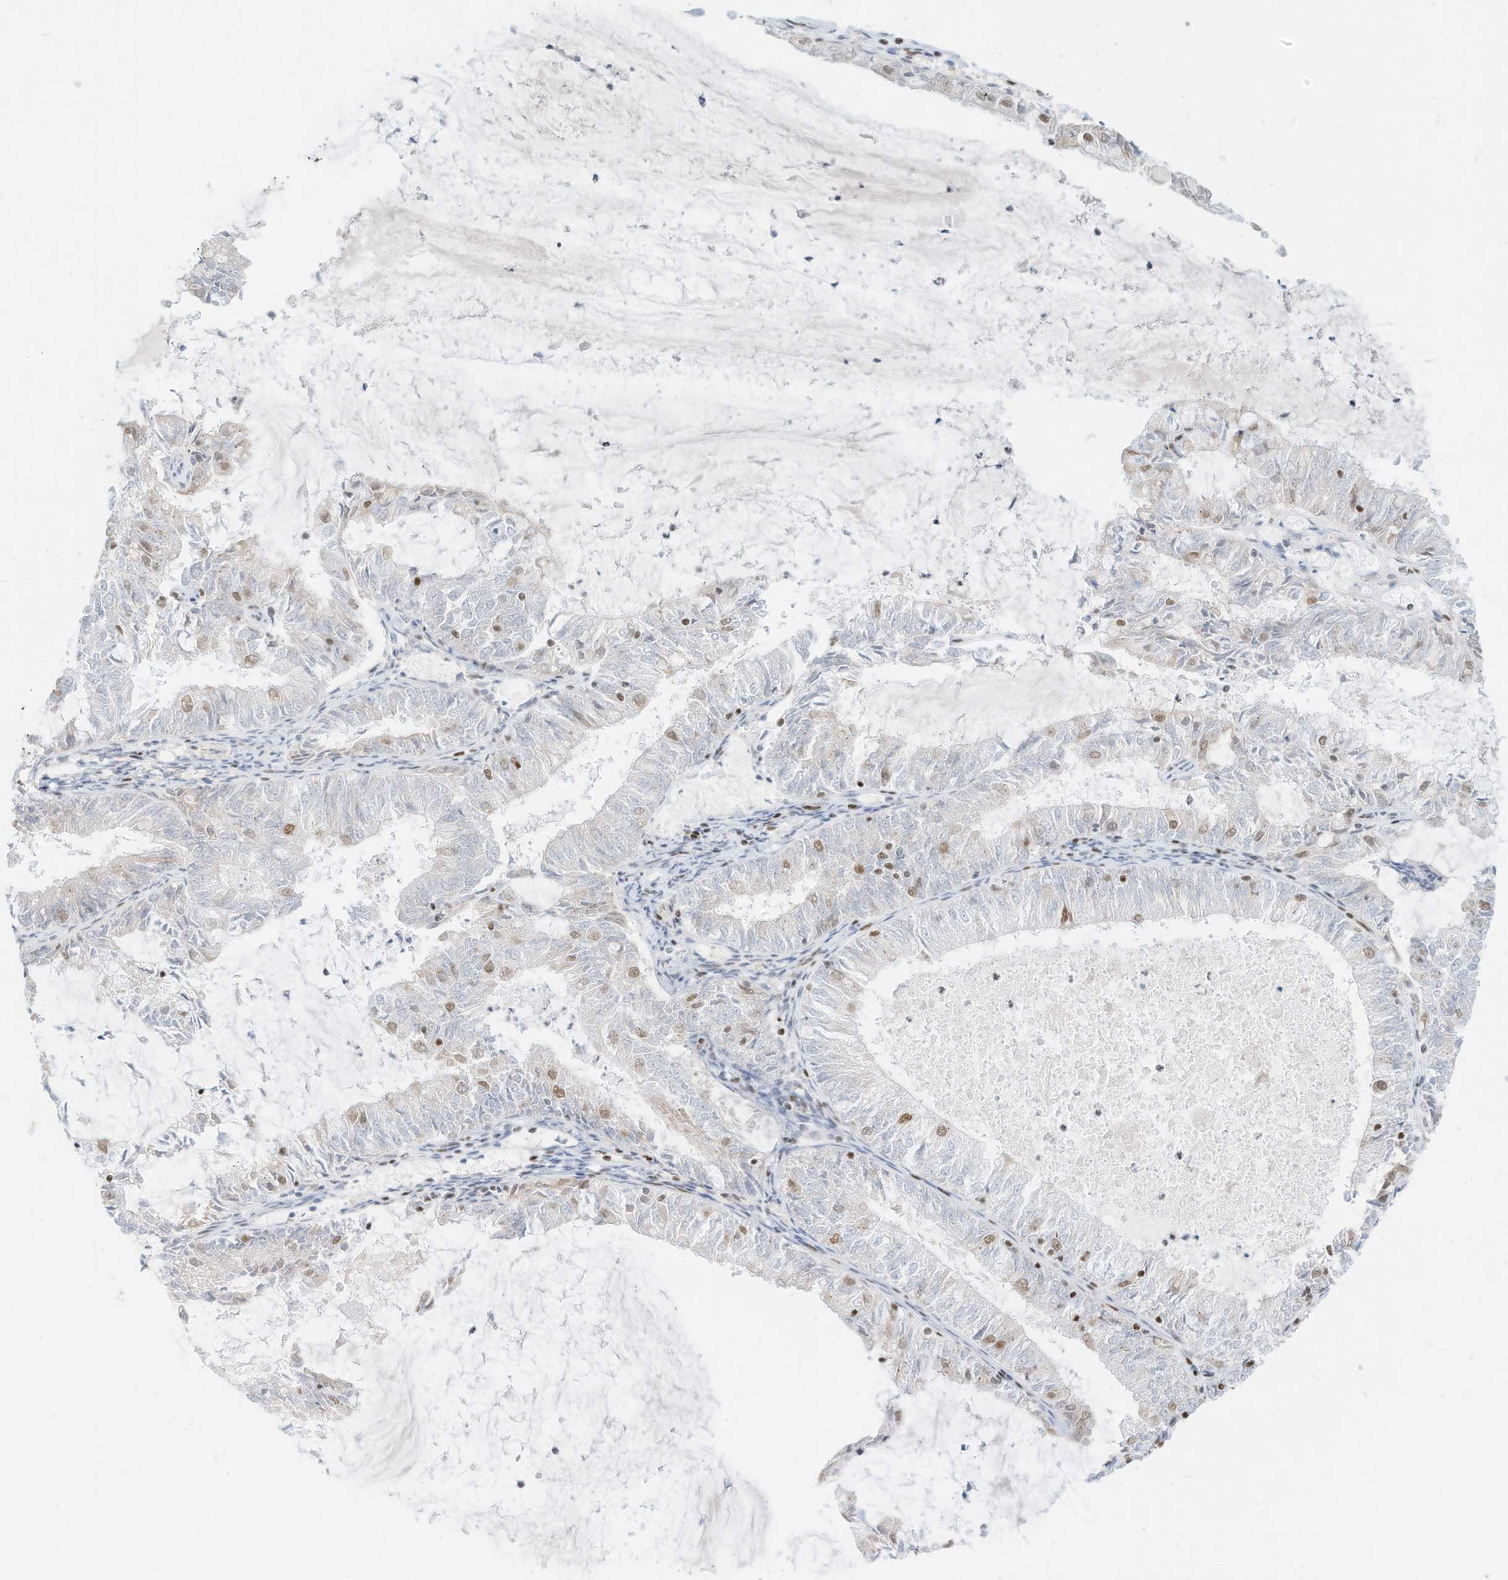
{"staining": {"intensity": "moderate", "quantity": "<25%", "location": "nuclear"}, "tissue": "endometrial cancer", "cell_type": "Tumor cells", "image_type": "cancer", "snomed": [{"axis": "morphology", "description": "Adenocarcinoma, NOS"}, {"axis": "topography", "description": "Endometrium"}], "caption": "A photomicrograph of human endometrial cancer (adenocarcinoma) stained for a protein shows moderate nuclear brown staining in tumor cells.", "gene": "SMARCA2", "patient": {"sex": "female", "age": 57}}